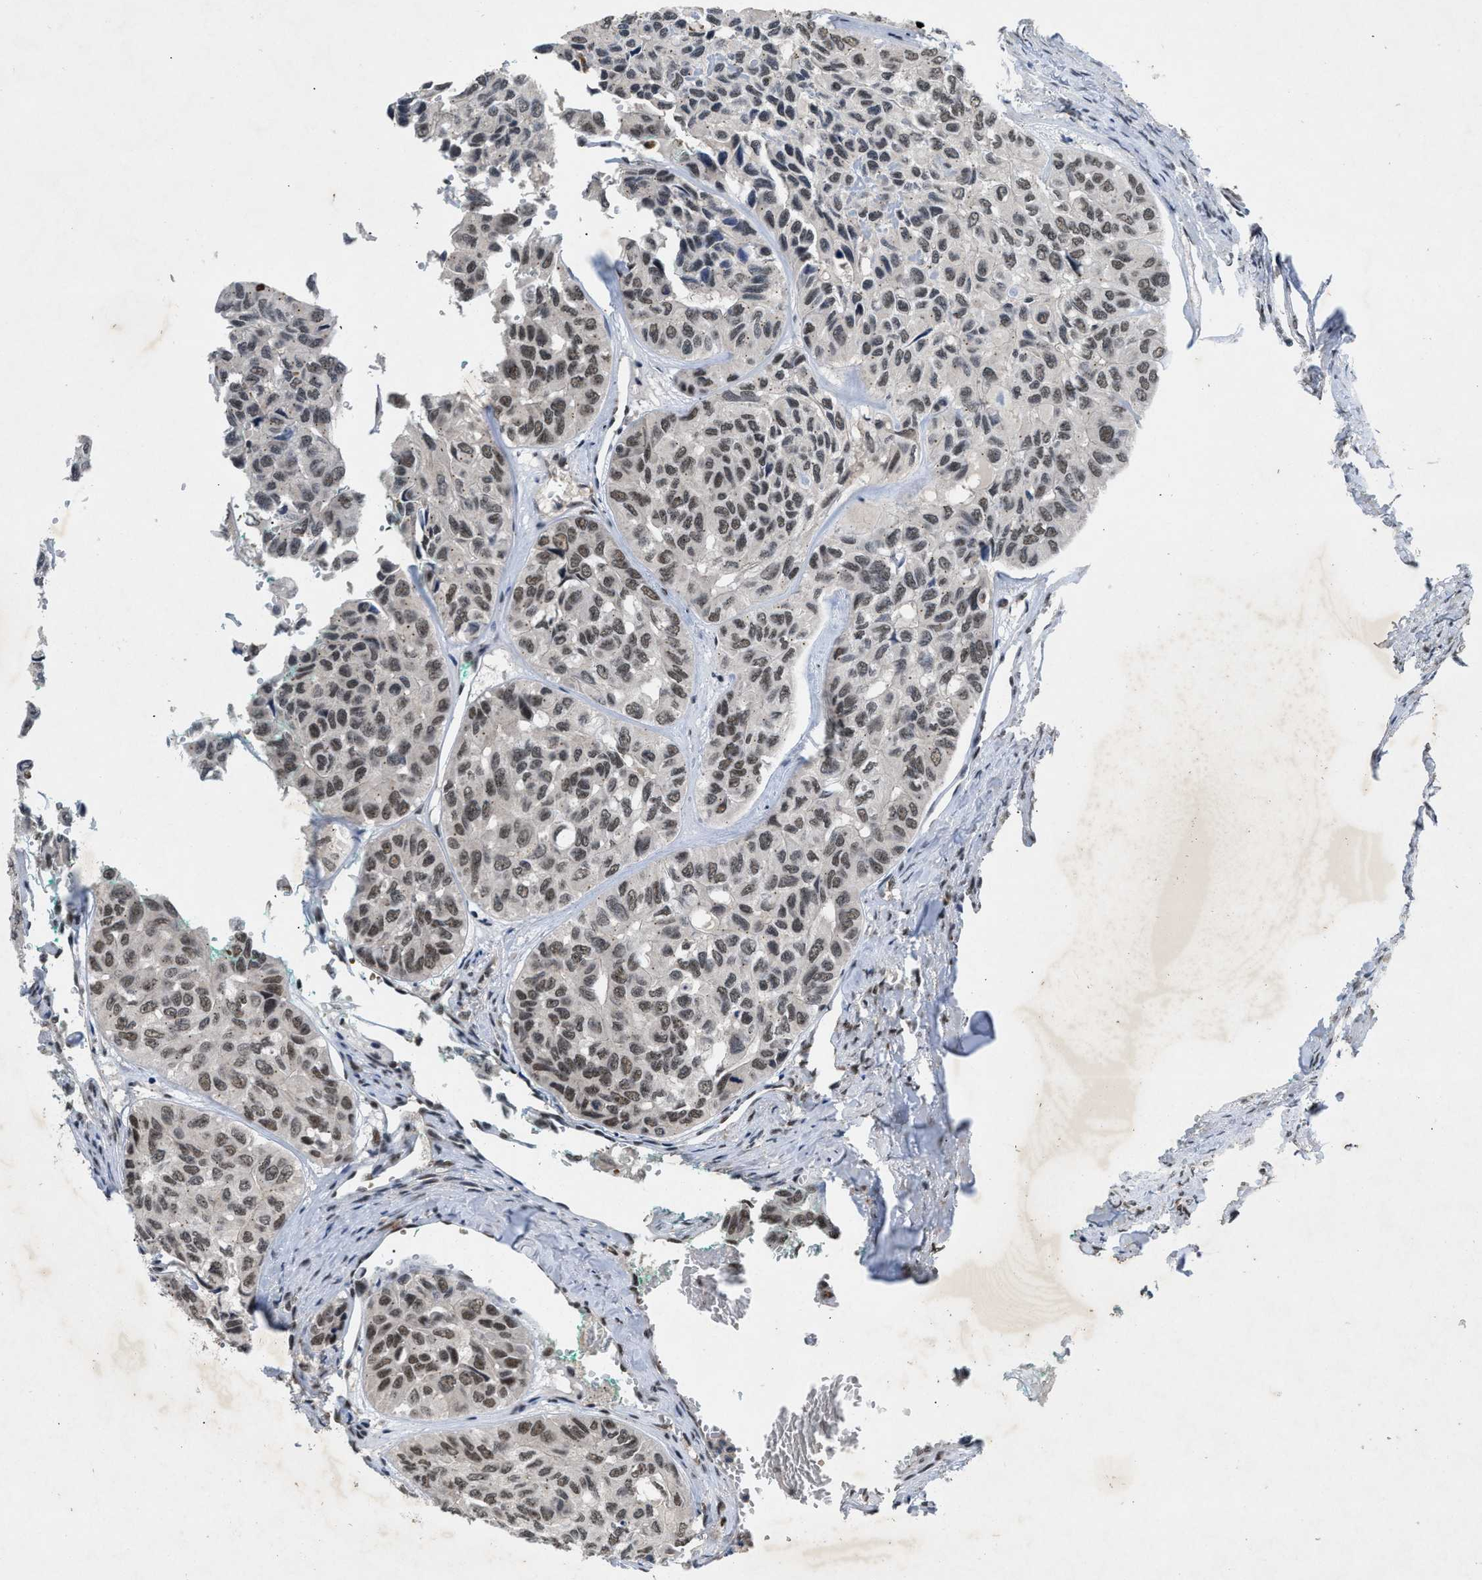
{"staining": {"intensity": "moderate", "quantity": ">75%", "location": "nuclear"}, "tissue": "head and neck cancer", "cell_type": "Tumor cells", "image_type": "cancer", "snomed": [{"axis": "morphology", "description": "Adenocarcinoma, NOS"}, {"axis": "topography", "description": "Salivary gland, NOS"}, {"axis": "topography", "description": "Head-Neck"}], "caption": "Moderate nuclear expression for a protein is identified in approximately >75% of tumor cells of head and neck cancer (adenocarcinoma) using immunohistochemistry.", "gene": "ZNF346", "patient": {"sex": "female", "age": 76}}